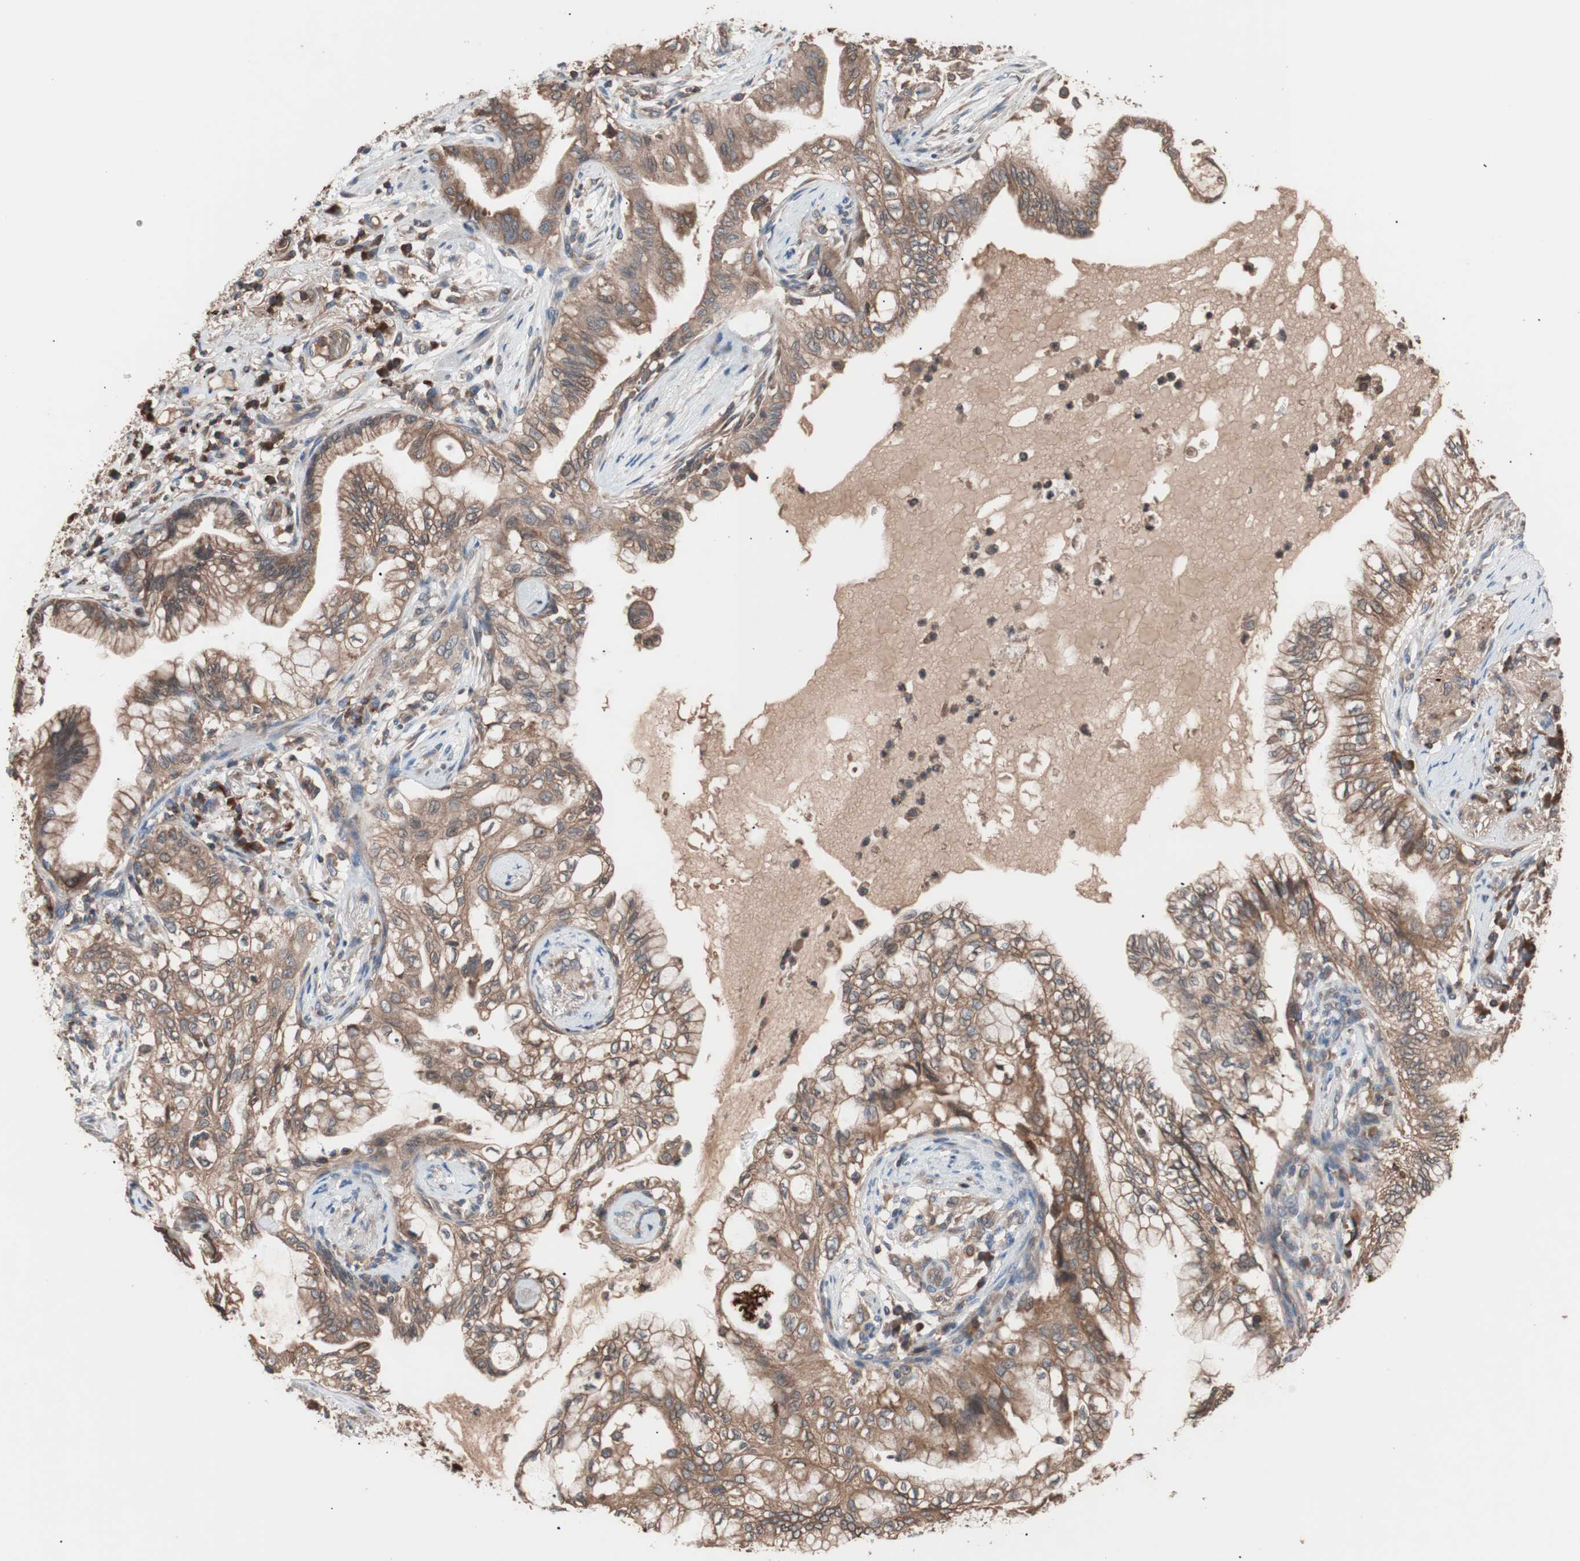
{"staining": {"intensity": "moderate", "quantity": ">75%", "location": "cytoplasmic/membranous"}, "tissue": "lung cancer", "cell_type": "Tumor cells", "image_type": "cancer", "snomed": [{"axis": "morphology", "description": "Adenocarcinoma, NOS"}, {"axis": "topography", "description": "Lung"}], "caption": "IHC image of human lung cancer (adenocarcinoma) stained for a protein (brown), which displays medium levels of moderate cytoplasmic/membranous expression in approximately >75% of tumor cells.", "gene": "GLYCTK", "patient": {"sex": "female", "age": 70}}